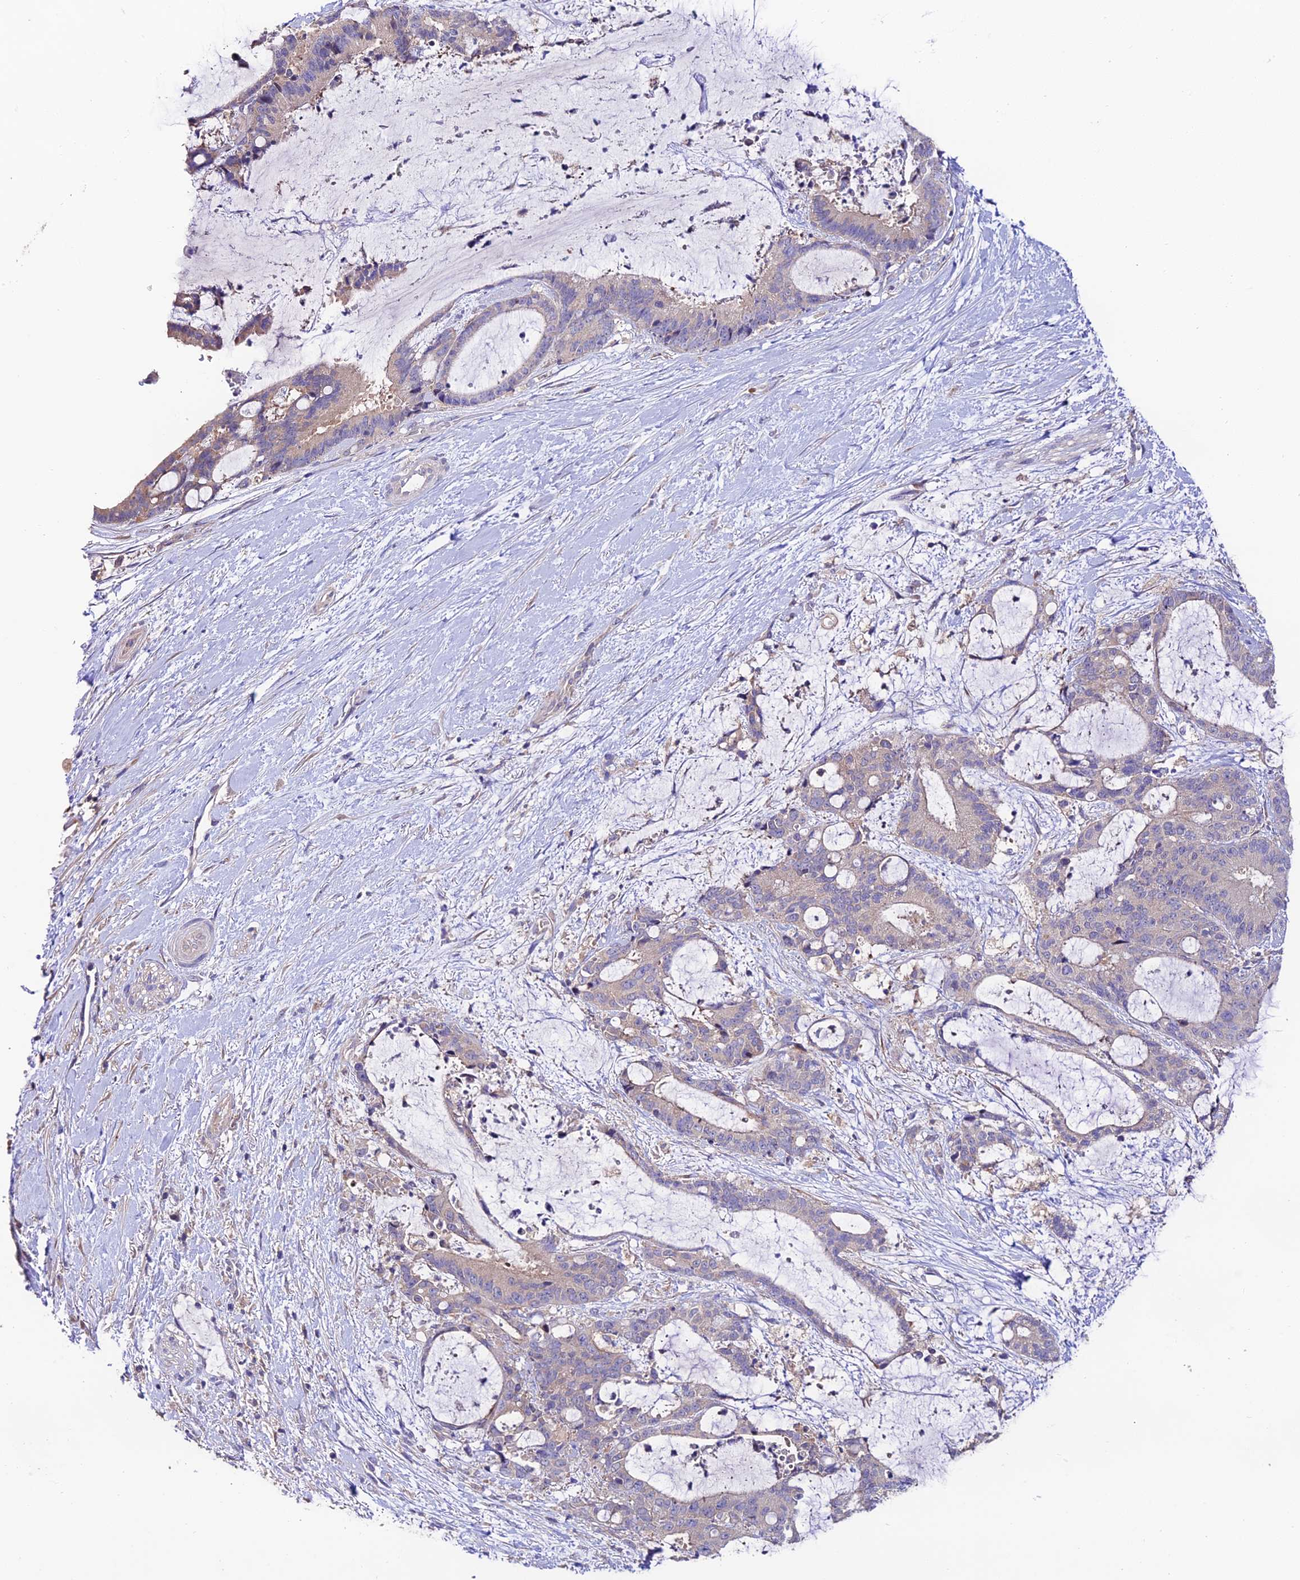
{"staining": {"intensity": "negative", "quantity": "none", "location": "none"}, "tissue": "liver cancer", "cell_type": "Tumor cells", "image_type": "cancer", "snomed": [{"axis": "morphology", "description": "Normal tissue, NOS"}, {"axis": "morphology", "description": "Cholangiocarcinoma"}, {"axis": "topography", "description": "Liver"}, {"axis": "topography", "description": "Peripheral nerve tissue"}], "caption": "Histopathology image shows no protein staining in tumor cells of liver cholangiocarcinoma tissue.", "gene": "BRME1", "patient": {"sex": "female", "age": 73}}